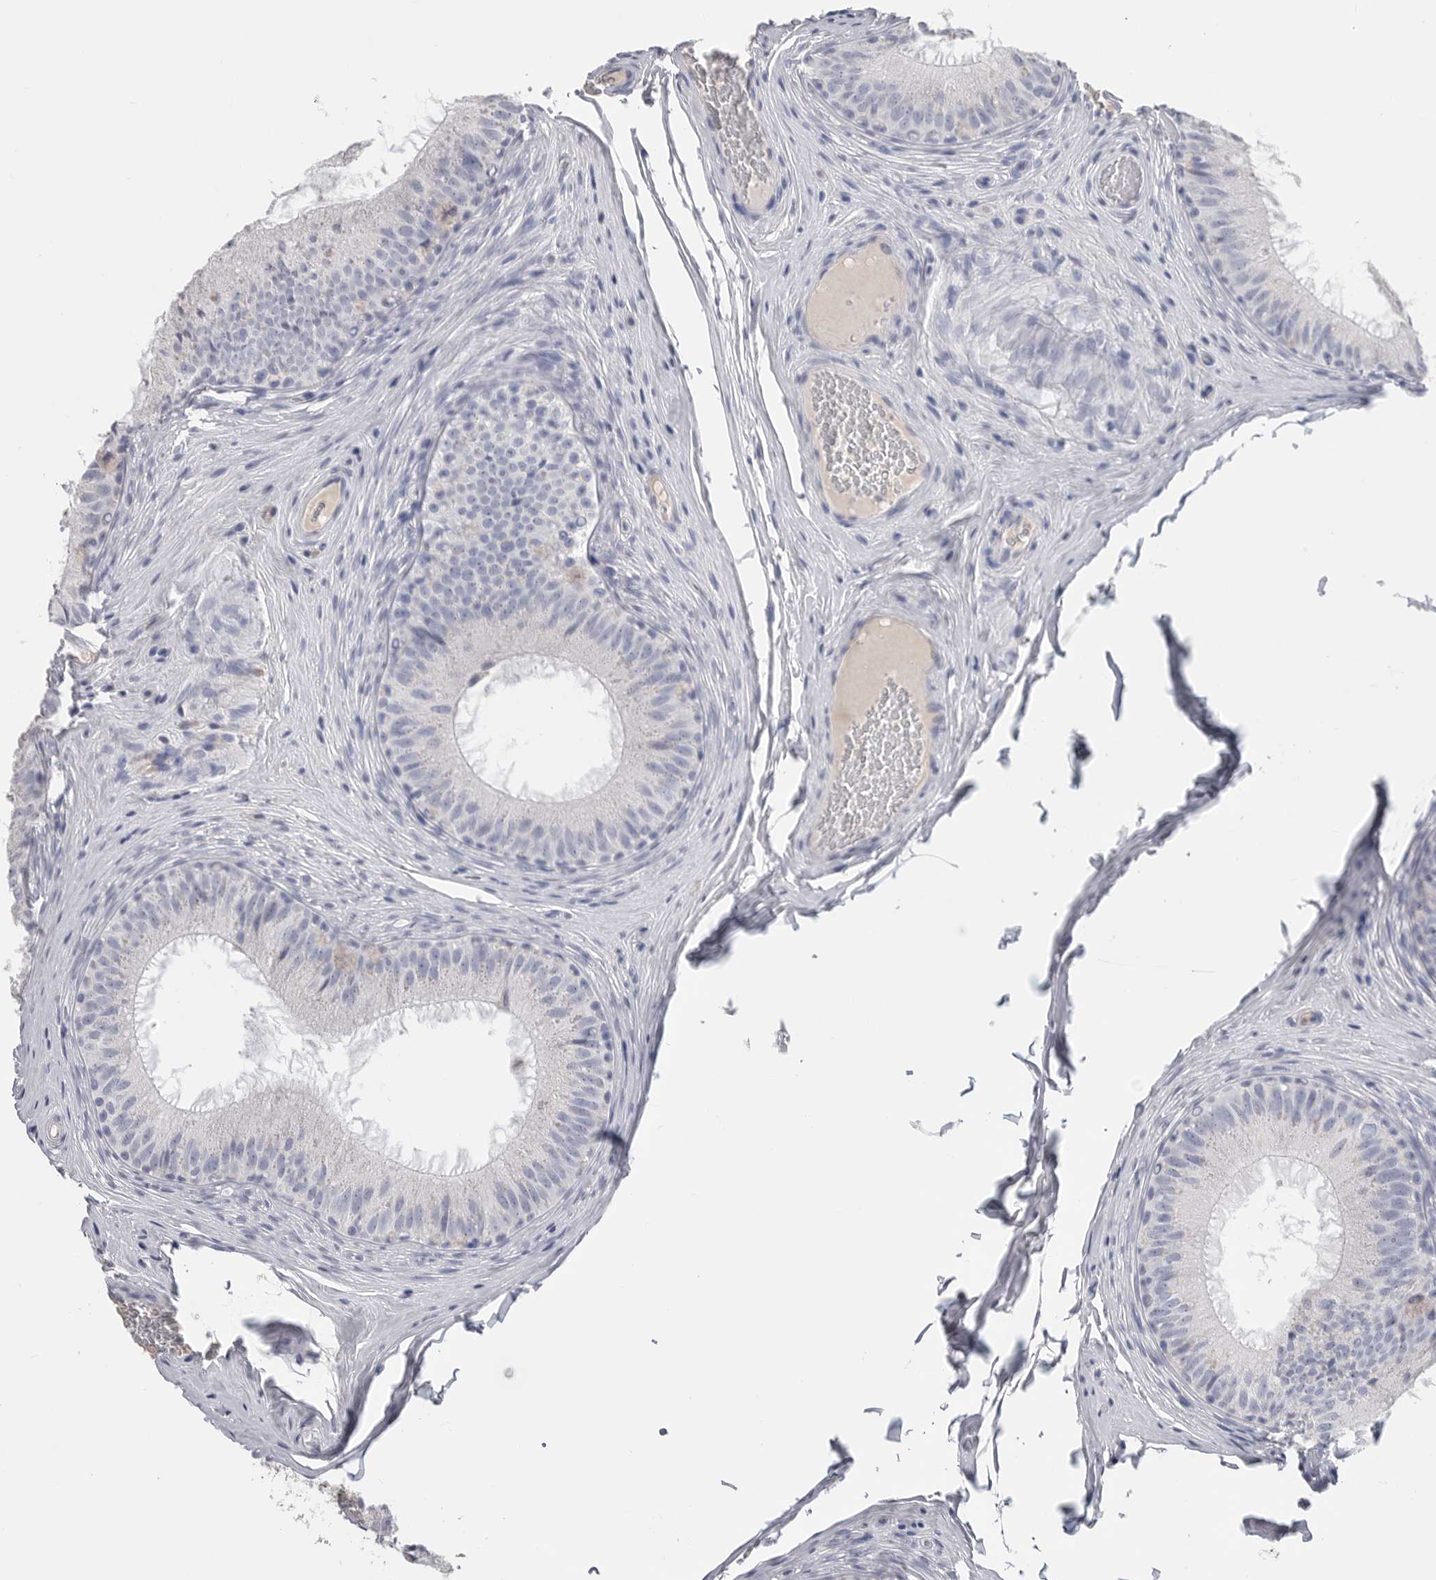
{"staining": {"intensity": "negative", "quantity": "none", "location": "none"}, "tissue": "epididymis", "cell_type": "Glandular cells", "image_type": "normal", "snomed": [{"axis": "morphology", "description": "Normal tissue, NOS"}, {"axis": "topography", "description": "Epididymis"}], "caption": "Epididymis stained for a protein using immunohistochemistry (IHC) demonstrates no expression glandular cells.", "gene": "FABP6", "patient": {"sex": "male", "age": 32}}